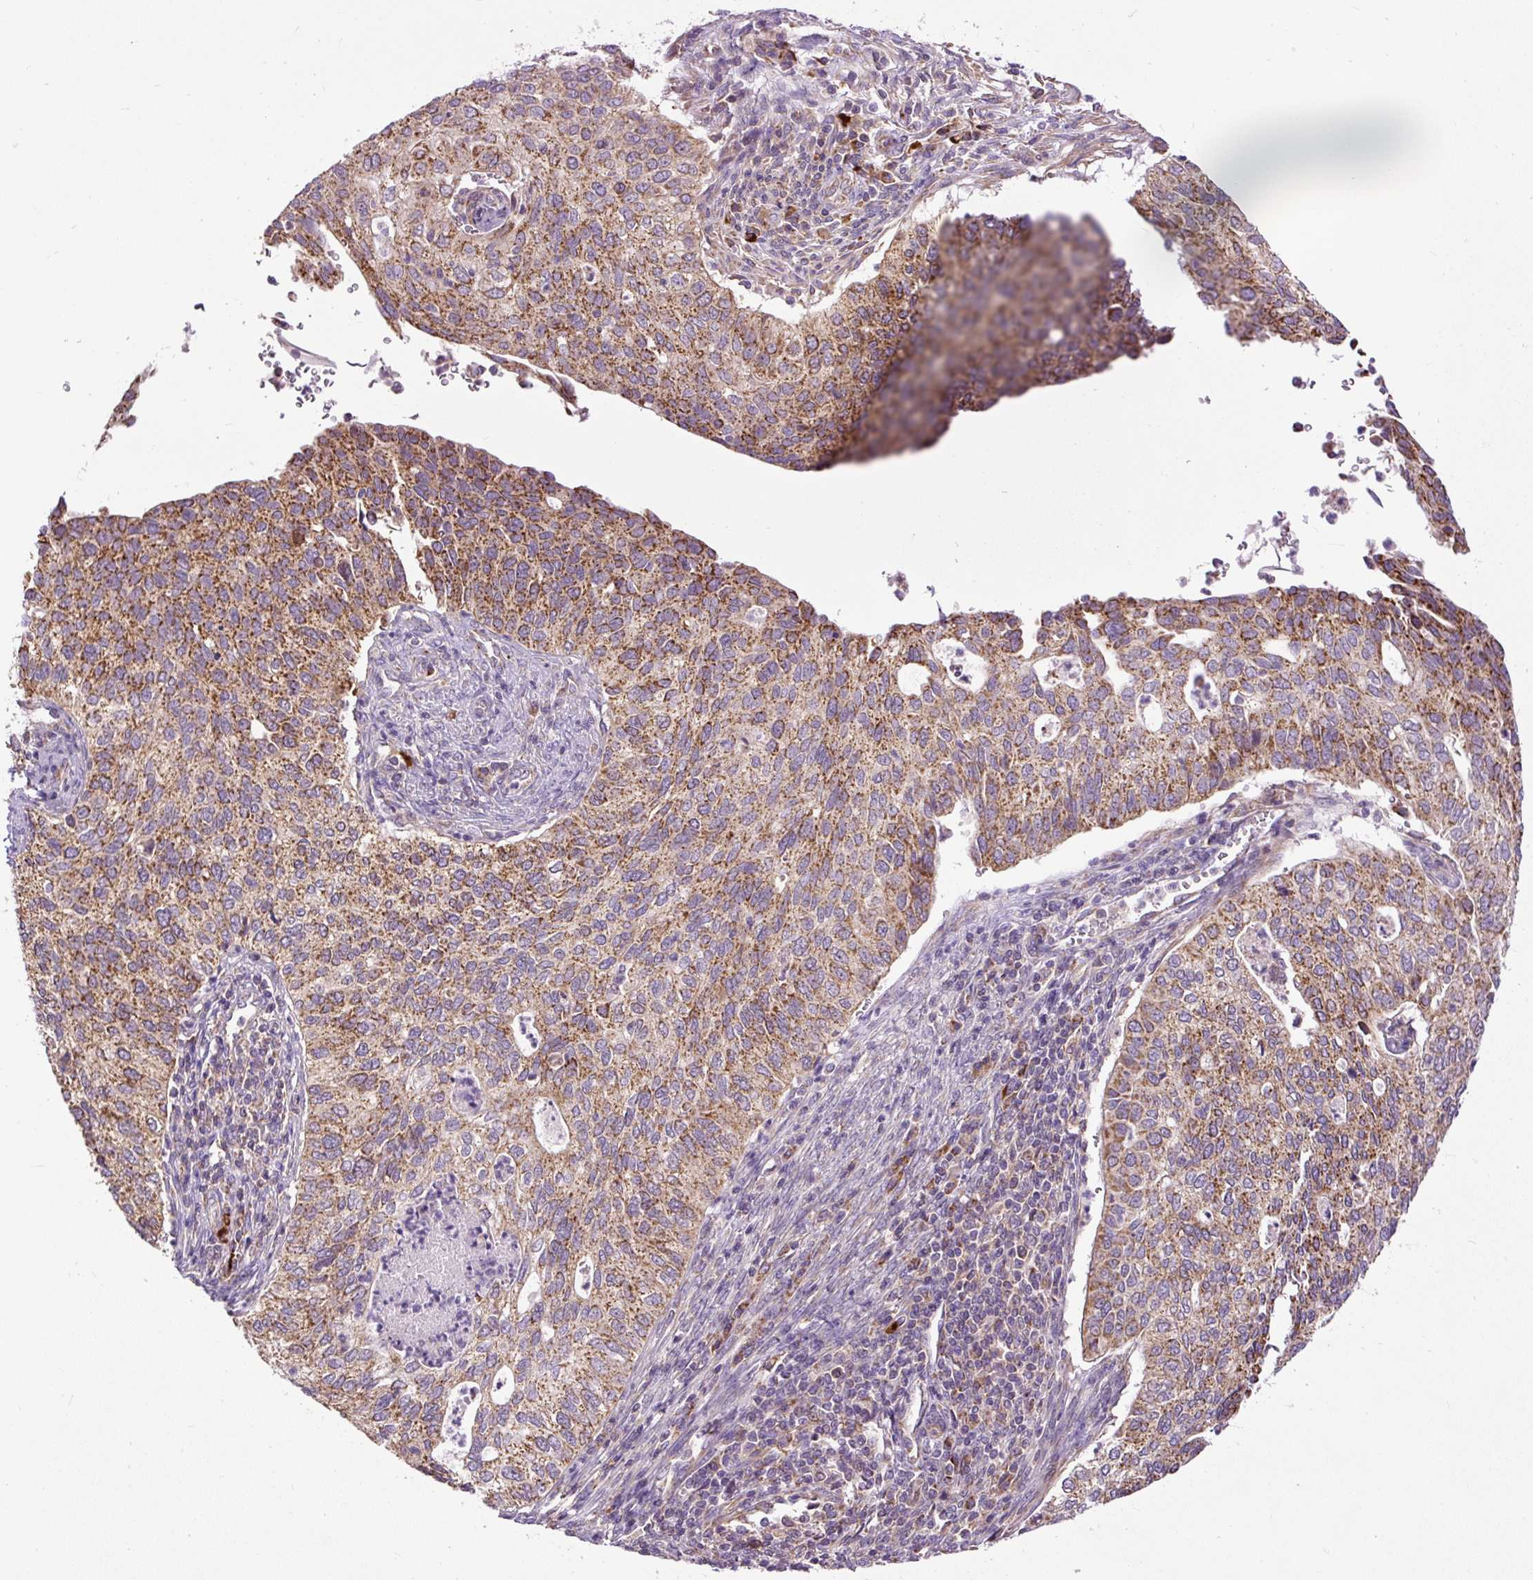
{"staining": {"intensity": "moderate", "quantity": ">75%", "location": "cytoplasmic/membranous"}, "tissue": "cervical cancer", "cell_type": "Tumor cells", "image_type": "cancer", "snomed": [{"axis": "morphology", "description": "Squamous cell carcinoma, NOS"}, {"axis": "topography", "description": "Cervix"}], "caption": "A brown stain highlights moderate cytoplasmic/membranous staining of a protein in human cervical cancer tumor cells.", "gene": "TM2D3", "patient": {"sex": "female", "age": 38}}